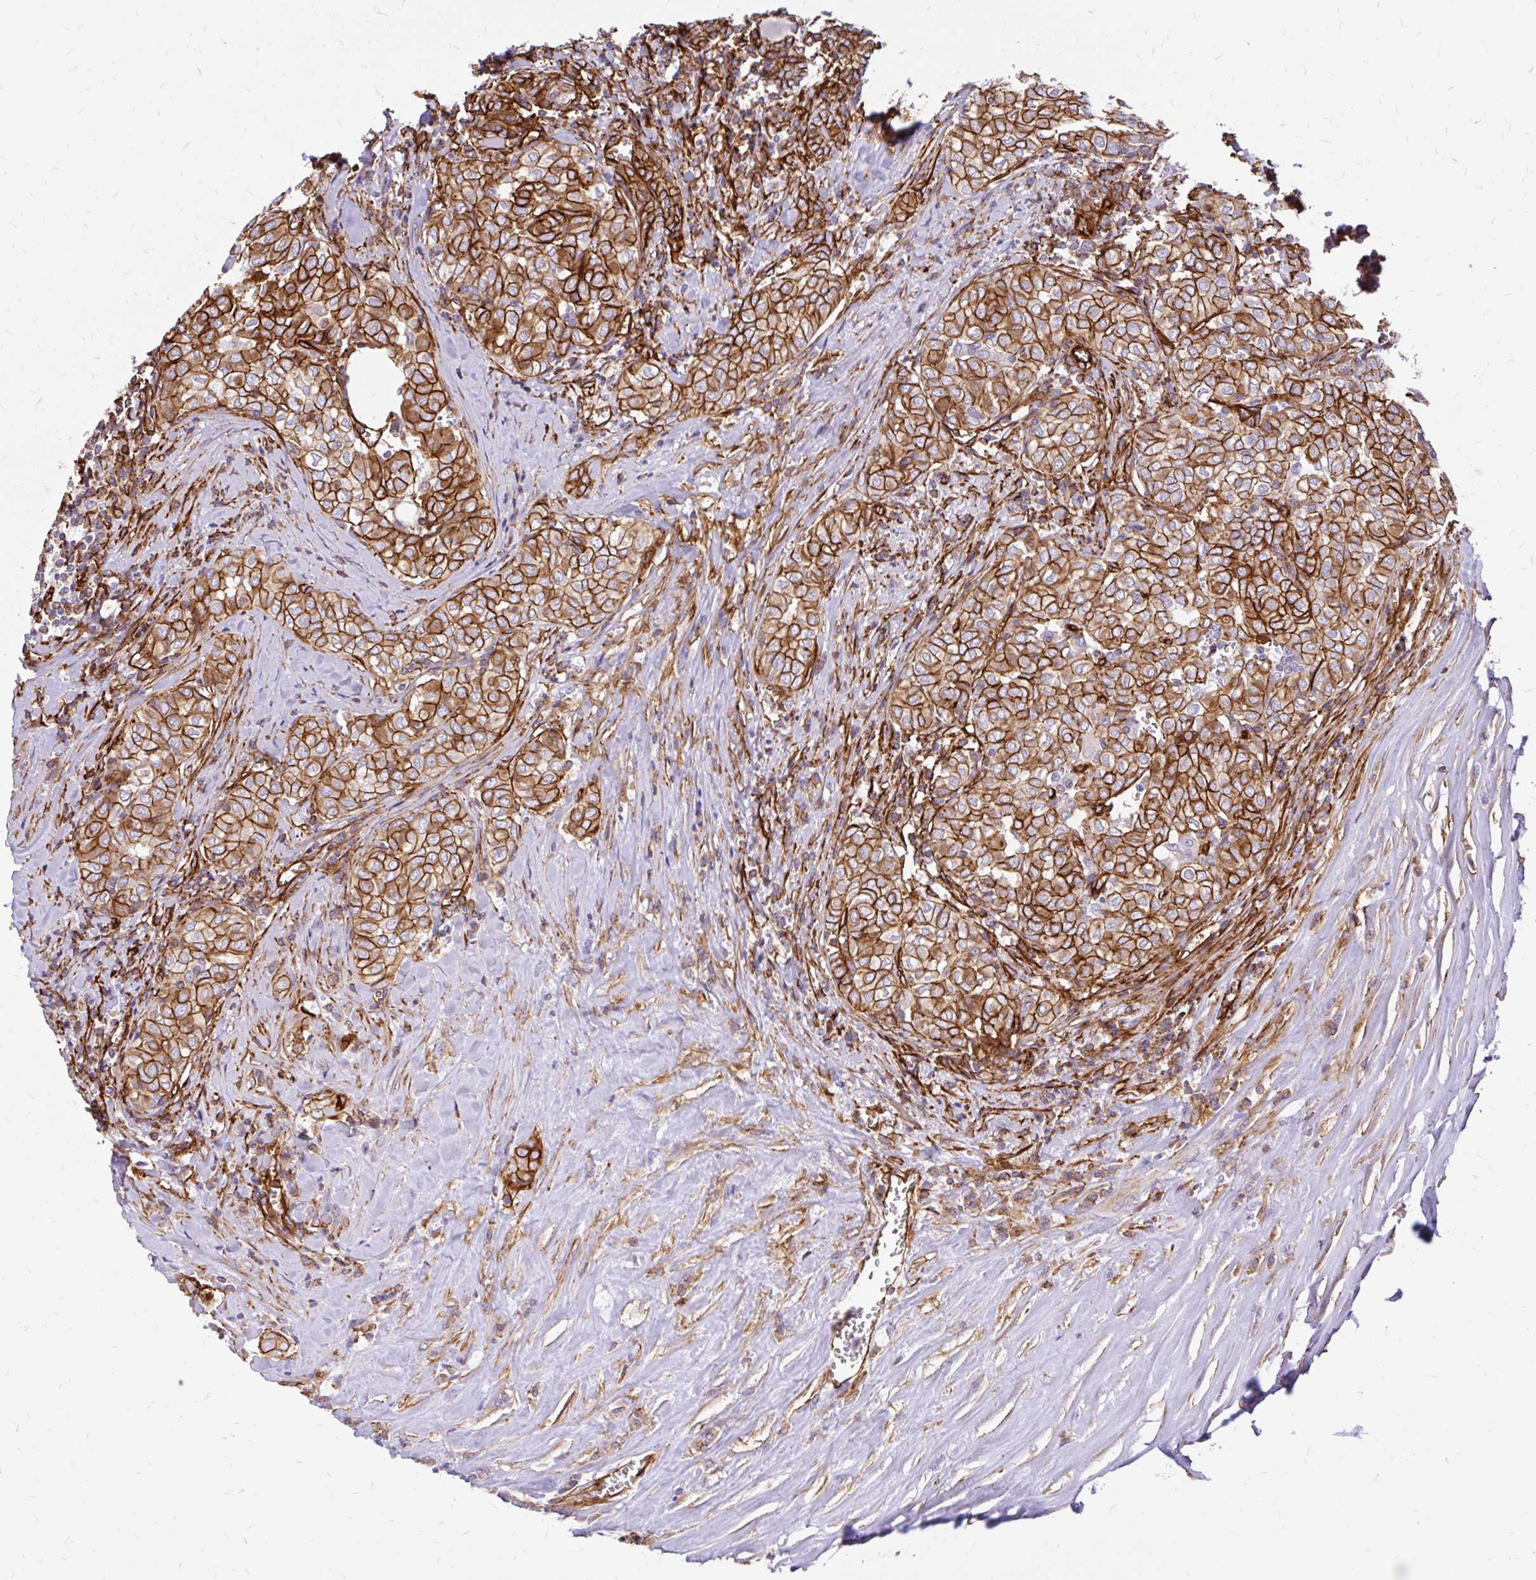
{"staining": {"intensity": "strong", "quantity": ">75%", "location": "cytoplasmic/membranous"}, "tissue": "thyroid cancer", "cell_type": "Tumor cells", "image_type": "cancer", "snomed": [{"axis": "morphology", "description": "Papillary adenocarcinoma, NOS"}, {"axis": "topography", "description": "Thyroid gland"}], "caption": "A high amount of strong cytoplasmic/membranous expression is present in approximately >75% of tumor cells in thyroid cancer (papillary adenocarcinoma) tissue.", "gene": "MAP1LC3B", "patient": {"sex": "female", "age": 30}}